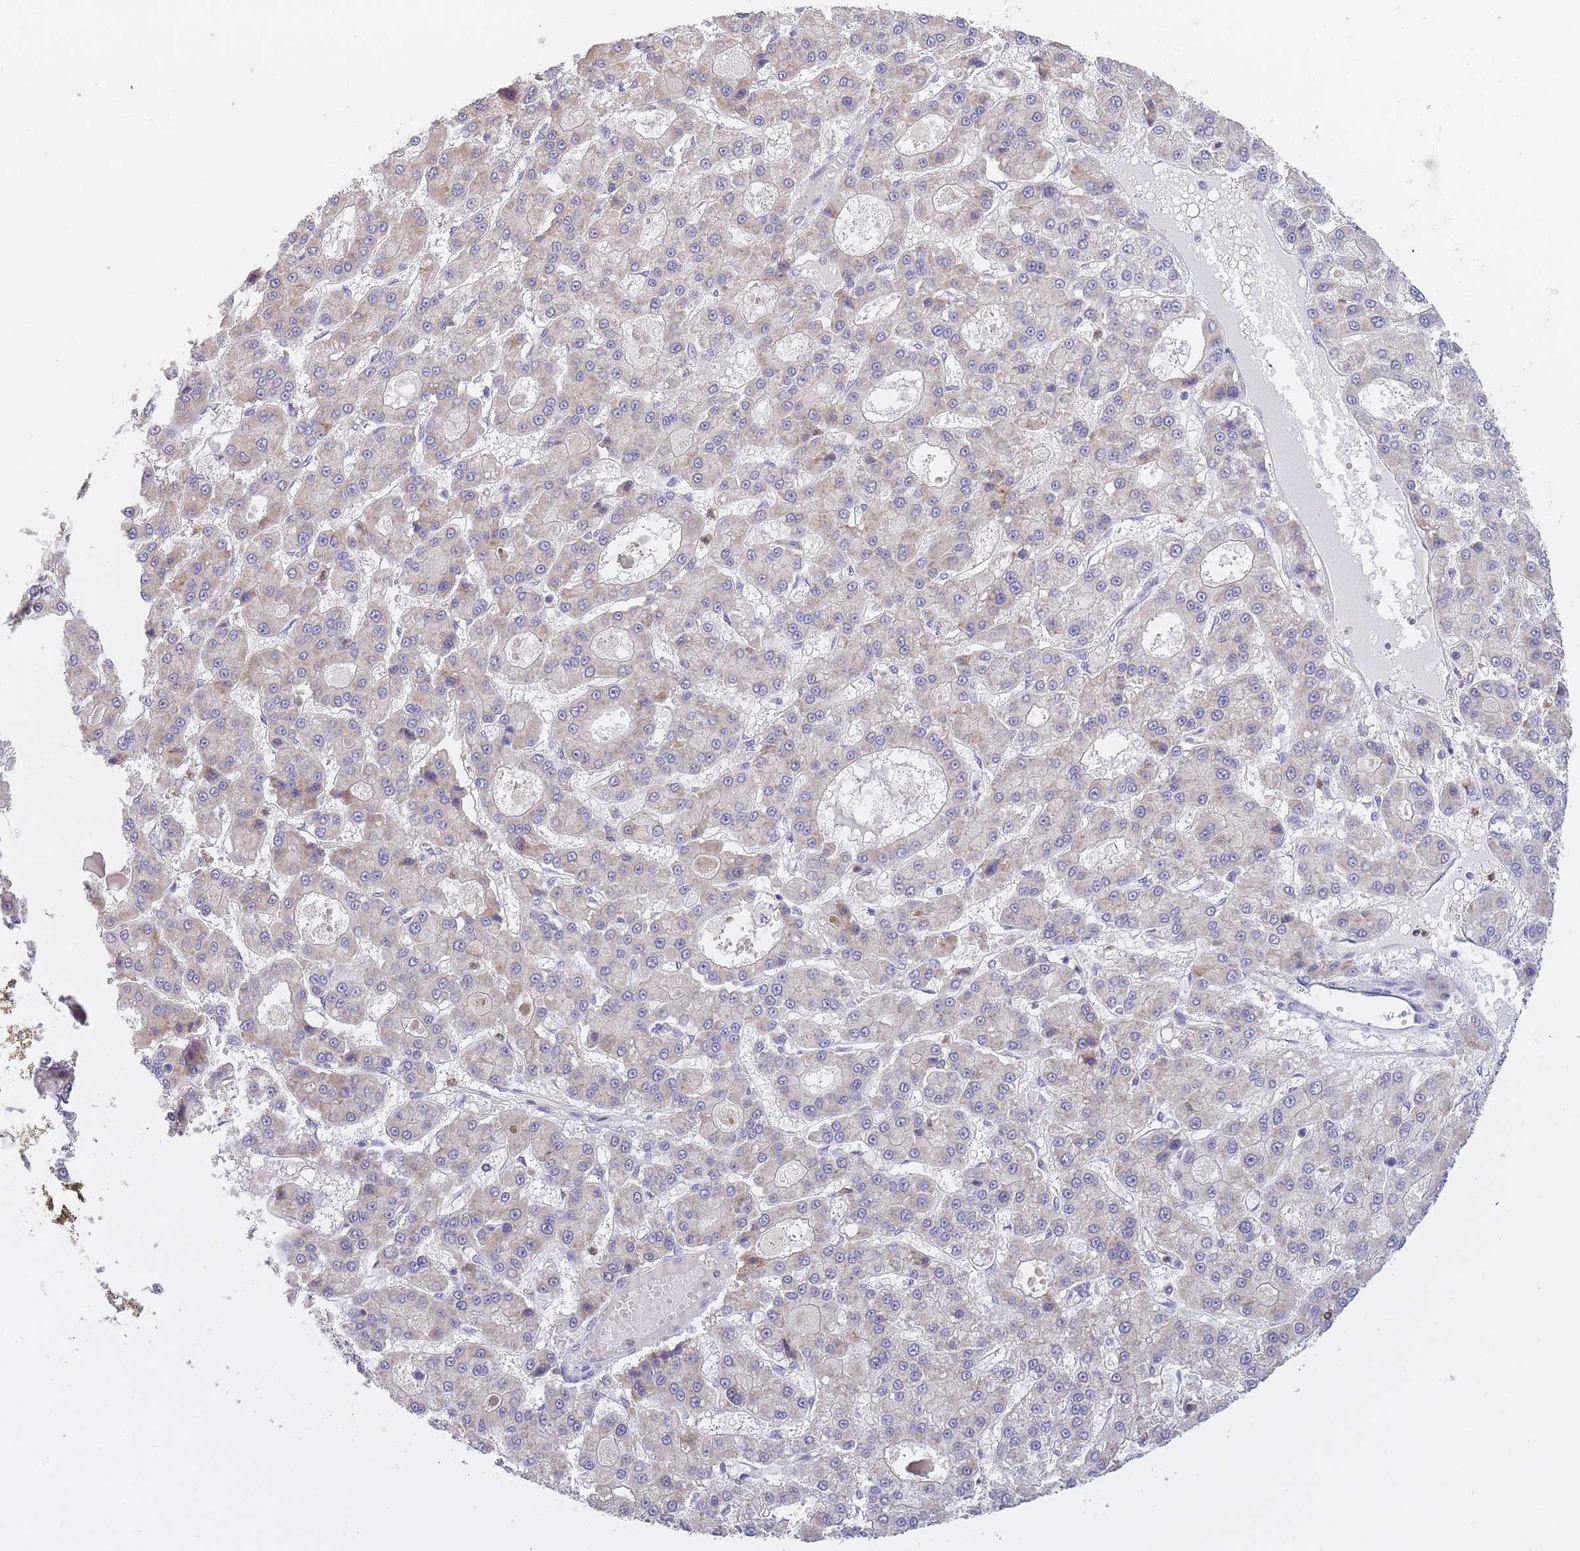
{"staining": {"intensity": "weak", "quantity": "25%-75%", "location": "cytoplasmic/membranous"}, "tissue": "liver cancer", "cell_type": "Tumor cells", "image_type": "cancer", "snomed": [{"axis": "morphology", "description": "Carcinoma, Hepatocellular, NOS"}, {"axis": "topography", "description": "Liver"}], "caption": "High-power microscopy captured an immunohistochemistry (IHC) micrograph of liver hepatocellular carcinoma, revealing weak cytoplasmic/membranous staining in approximately 25%-75% of tumor cells. (IHC, brightfield microscopy, high magnification).", "gene": "NDUFAF6", "patient": {"sex": "male", "age": 70}}